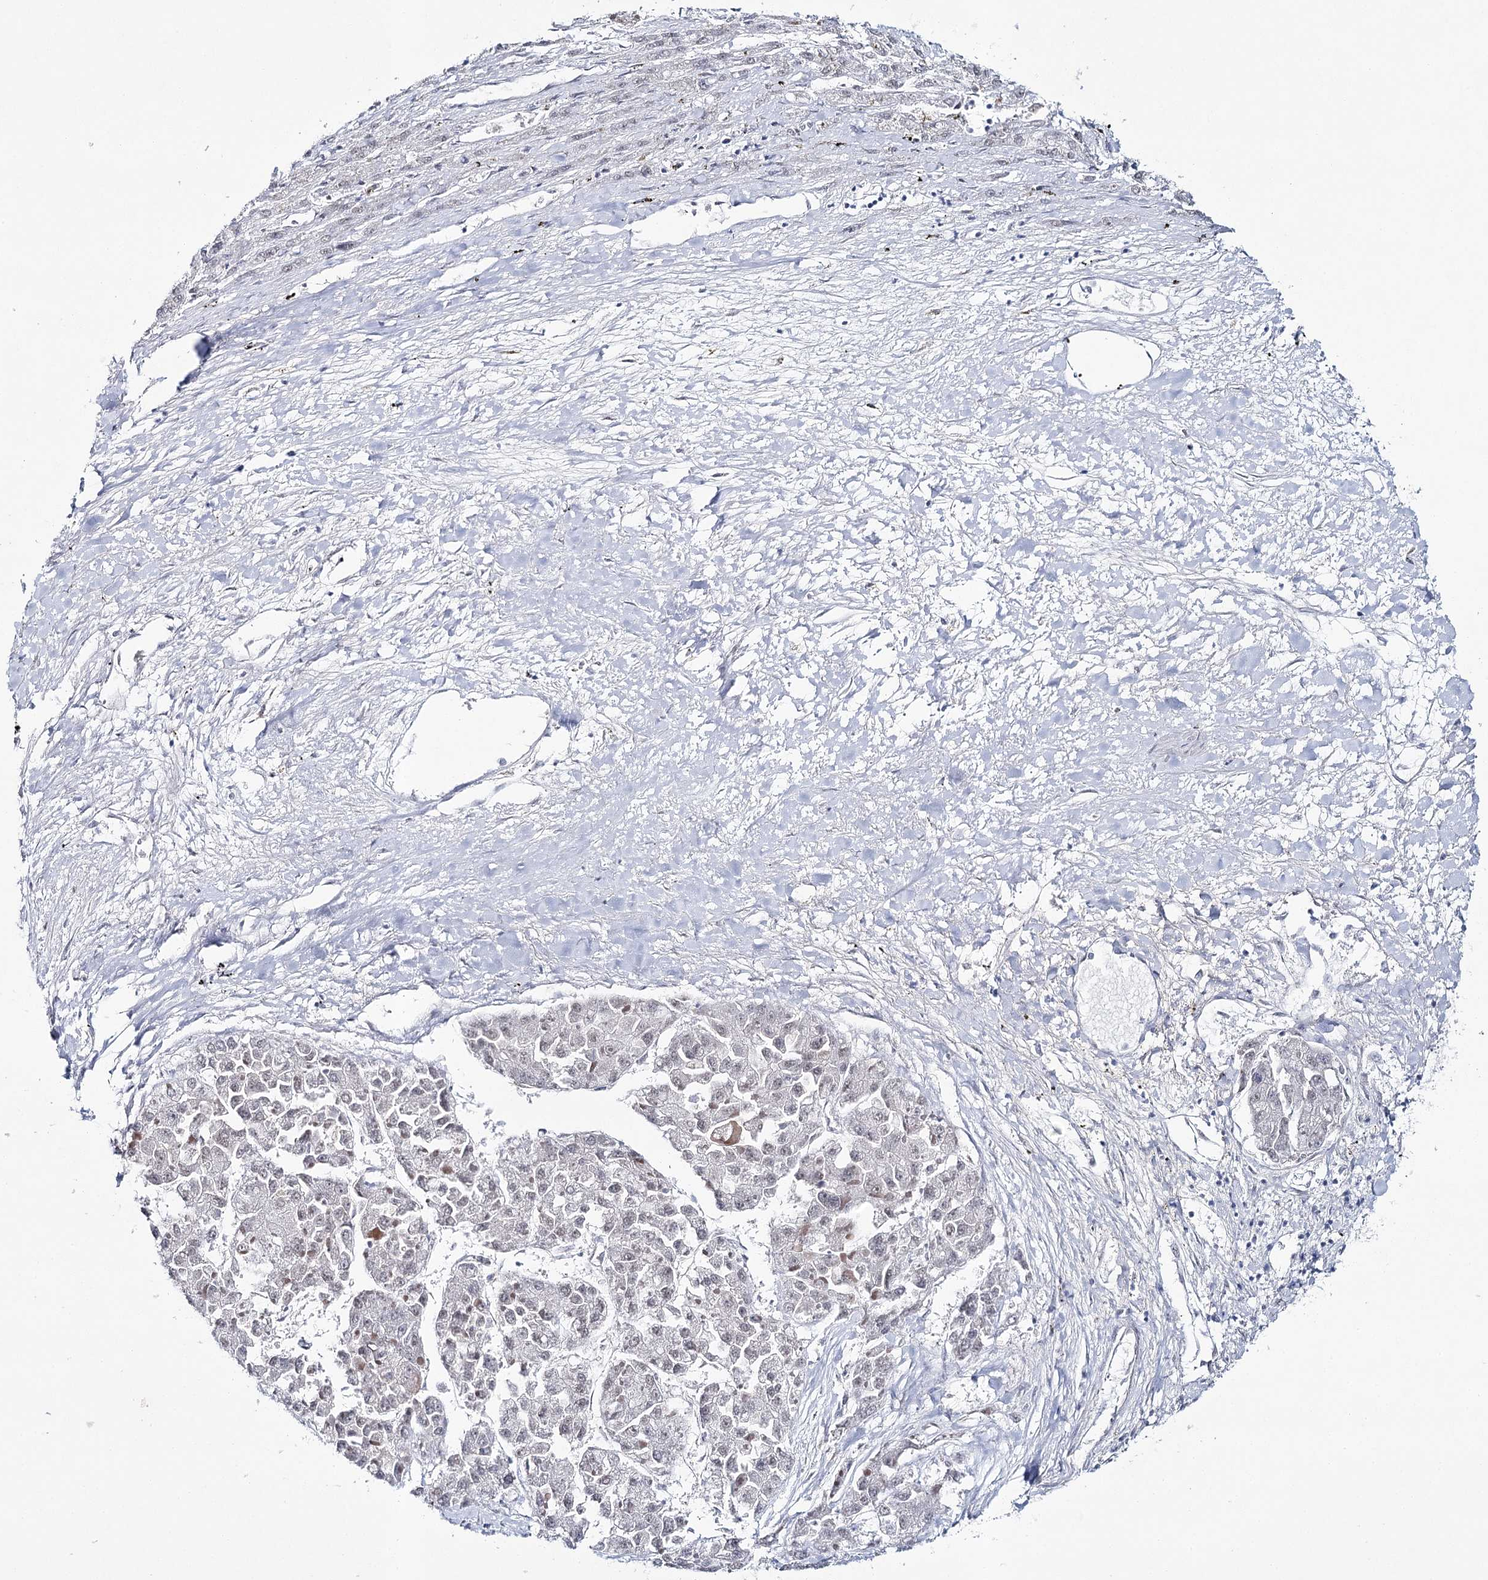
{"staining": {"intensity": "weak", "quantity": "25%-75%", "location": "nuclear"}, "tissue": "liver cancer", "cell_type": "Tumor cells", "image_type": "cancer", "snomed": [{"axis": "morphology", "description": "Carcinoma, Hepatocellular, NOS"}, {"axis": "topography", "description": "Liver"}], "caption": "A photomicrograph showing weak nuclear expression in approximately 25%-75% of tumor cells in liver cancer, as visualized by brown immunohistochemical staining.", "gene": "ZC3H8", "patient": {"sex": "female", "age": 73}}